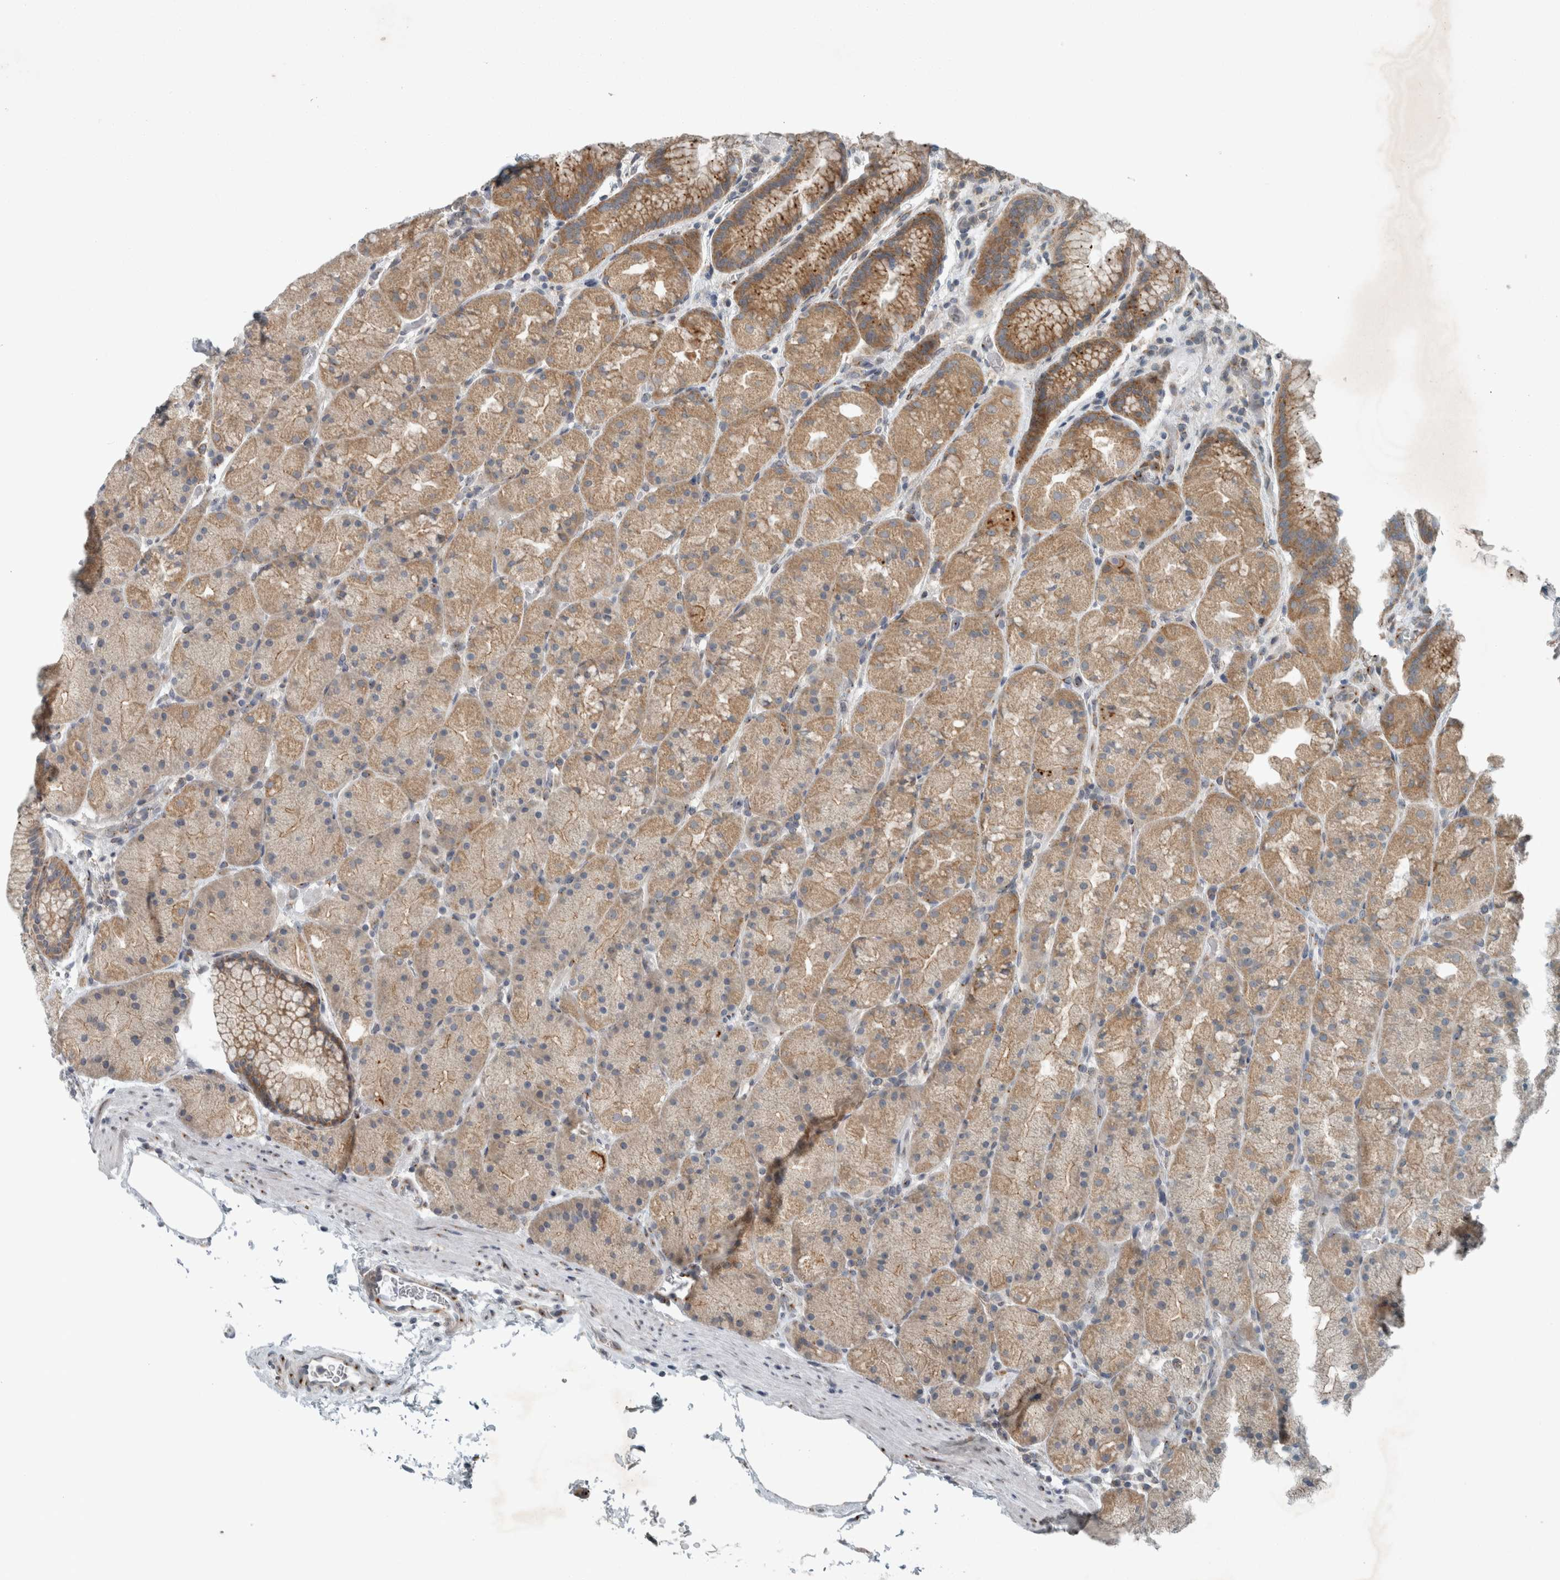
{"staining": {"intensity": "moderate", "quantity": ">75%", "location": "cytoplasmic/membranous"}, "tissue": "stomach", "cell_type": "Glandular cells", "image_type": "normal", "snomed": [{"axis": "morphology", "description": "Normal tissue, NOS"}, {"axis": "topography", "description": "Stomach, upper"}, {"axis": "topography", "description": "Stomach"}], "caption": "Protein expression analysis of unremarkable stomach displays moderate cytoplasmic/membranous expression in approximately >75% of glandular cells. (brown staining indicates protein expression, while blue staining denotes nuclei).", "gene": "KIF1C", "patient": {"sex": "male", "age": 48}}